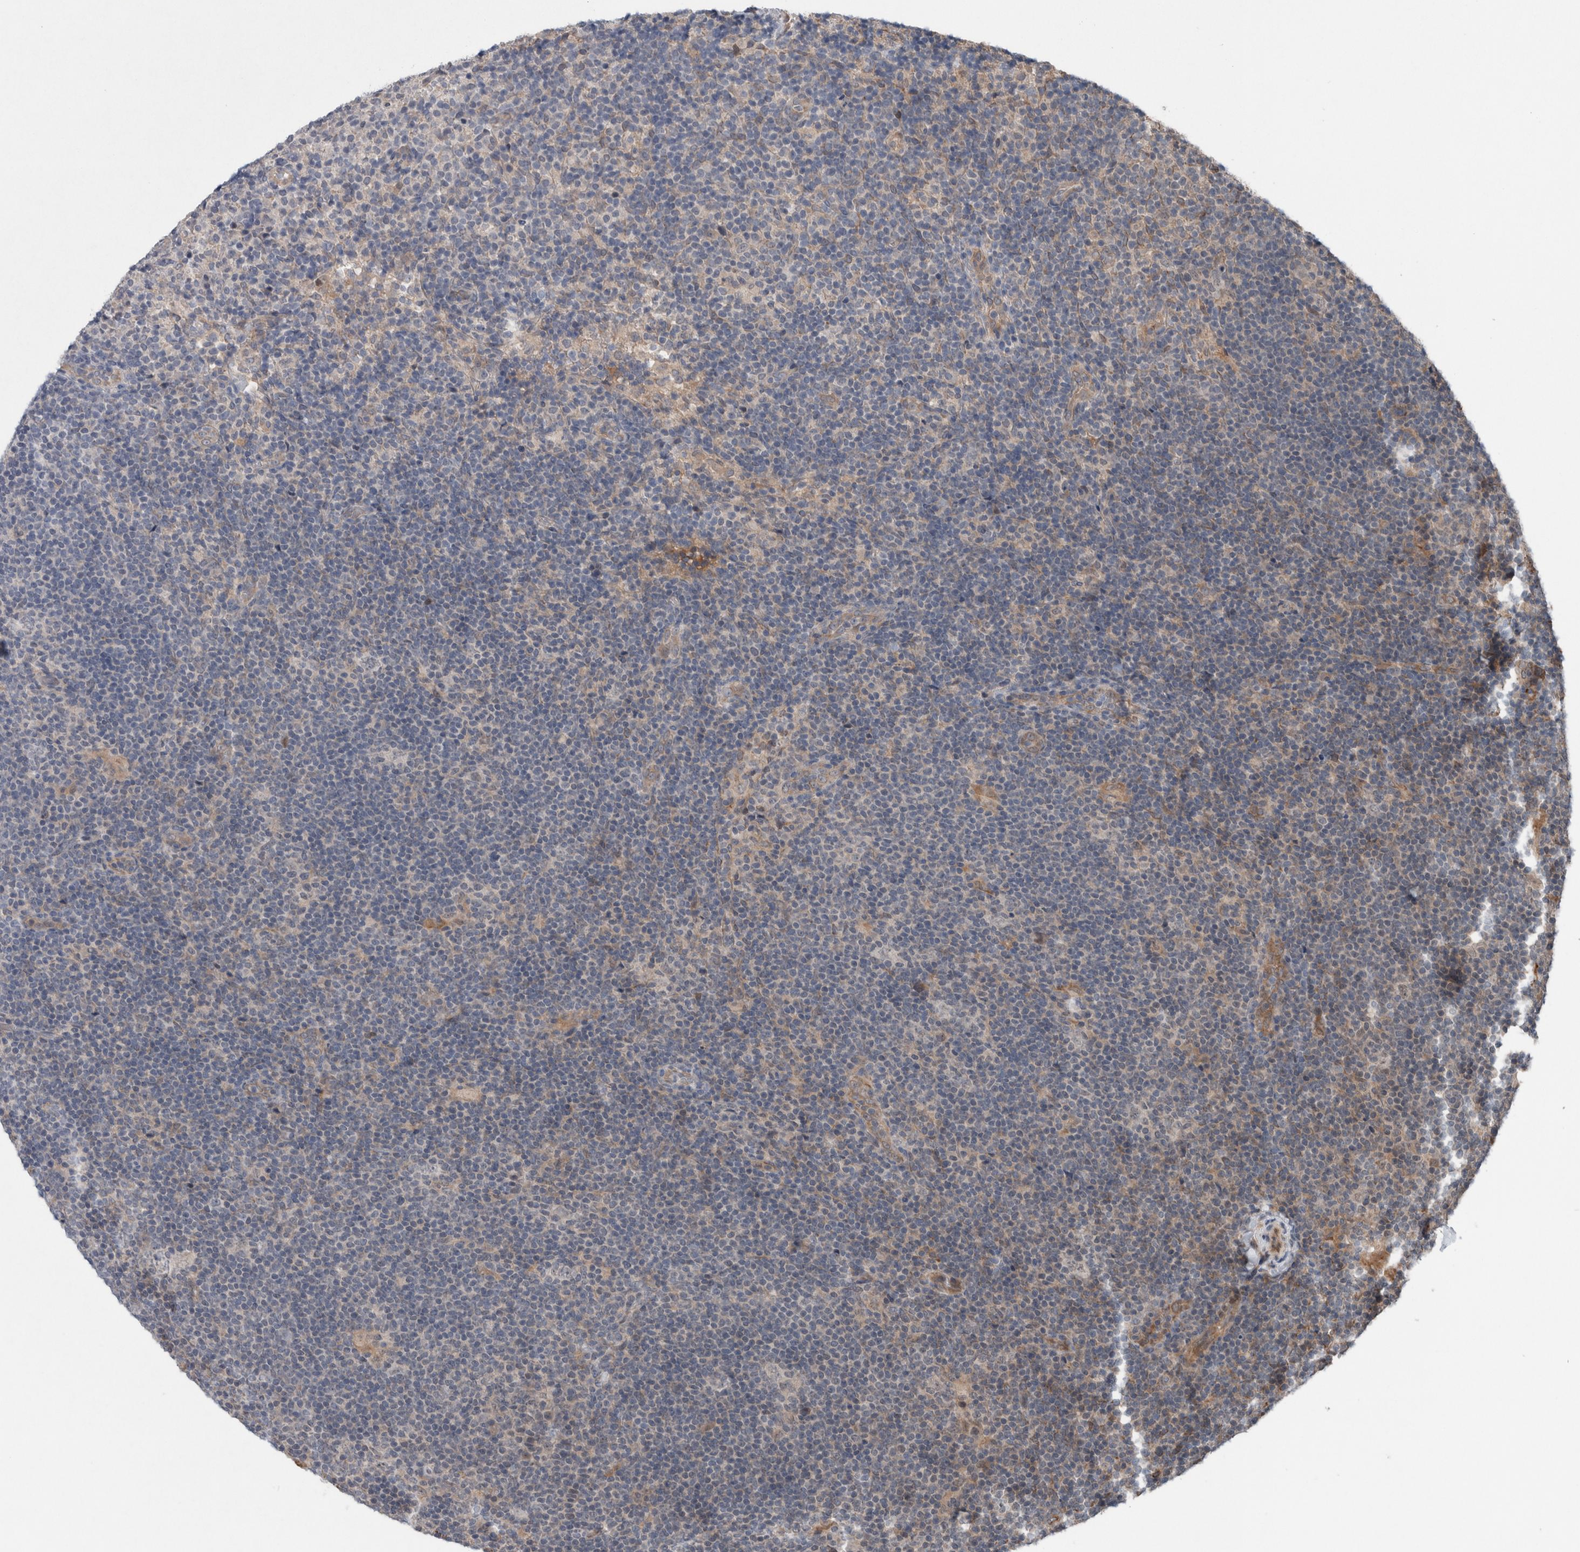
{"staining": {"intensity": "negative", "quantity": "none", "location": "none"}, "tissue": "lymphoma", "cell_type": "Tumor cells", "image_type": "cancer", "snomed": [{"axis": "morphology", "description": "Hodgkin's disease, NOS"}, {"axis": "topography", "description": "Lymph node"}], "caption": "A micrograph of Hodgkin's disease stained for a protein shows no brown staining in tumor cells.", "gene": "GIMAP6", "patient": {"sex": "female", "age": 57}}